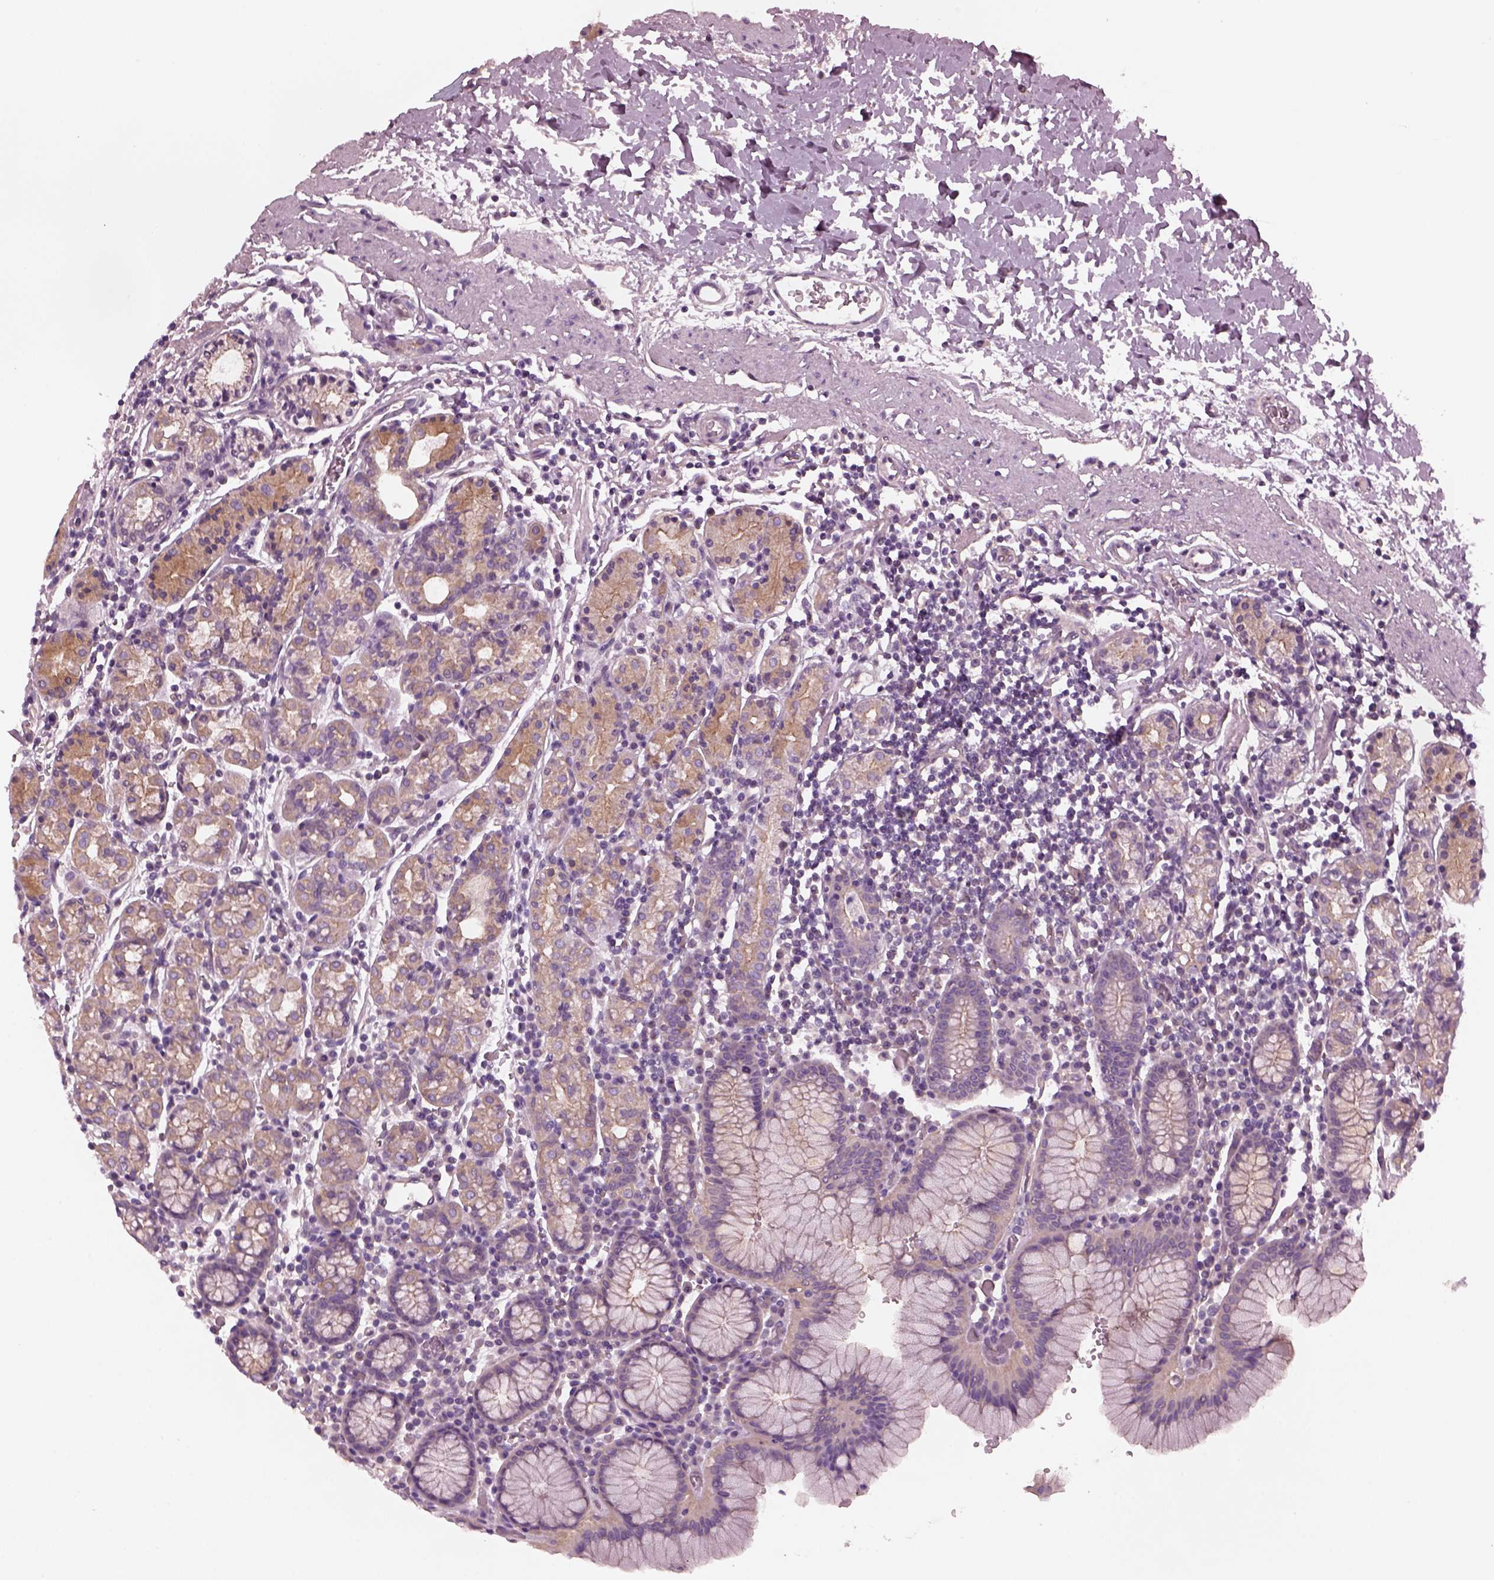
{"staining": {"intensity": "moderate", "quantity": ">75%", "location": "cytoplasmic/membranous"}, "tissue": "stomach", "cell_type": "Glandular cells", "image_type": "normal", "snomed": [{"axis": "morphology", "description": "Normal tissue, NOS"}, {"axis": "topography", "description": "Stomach, upper"}, {"axis": "topography", "description": "Stomach"}], "caption": "A brown stain labels moderate cytoplasmic/membranous expression of a protein in glandular cells of unremarkable stomach.", "gene": "ODAD1", "patient": {"sex": "male", "age": 62}}